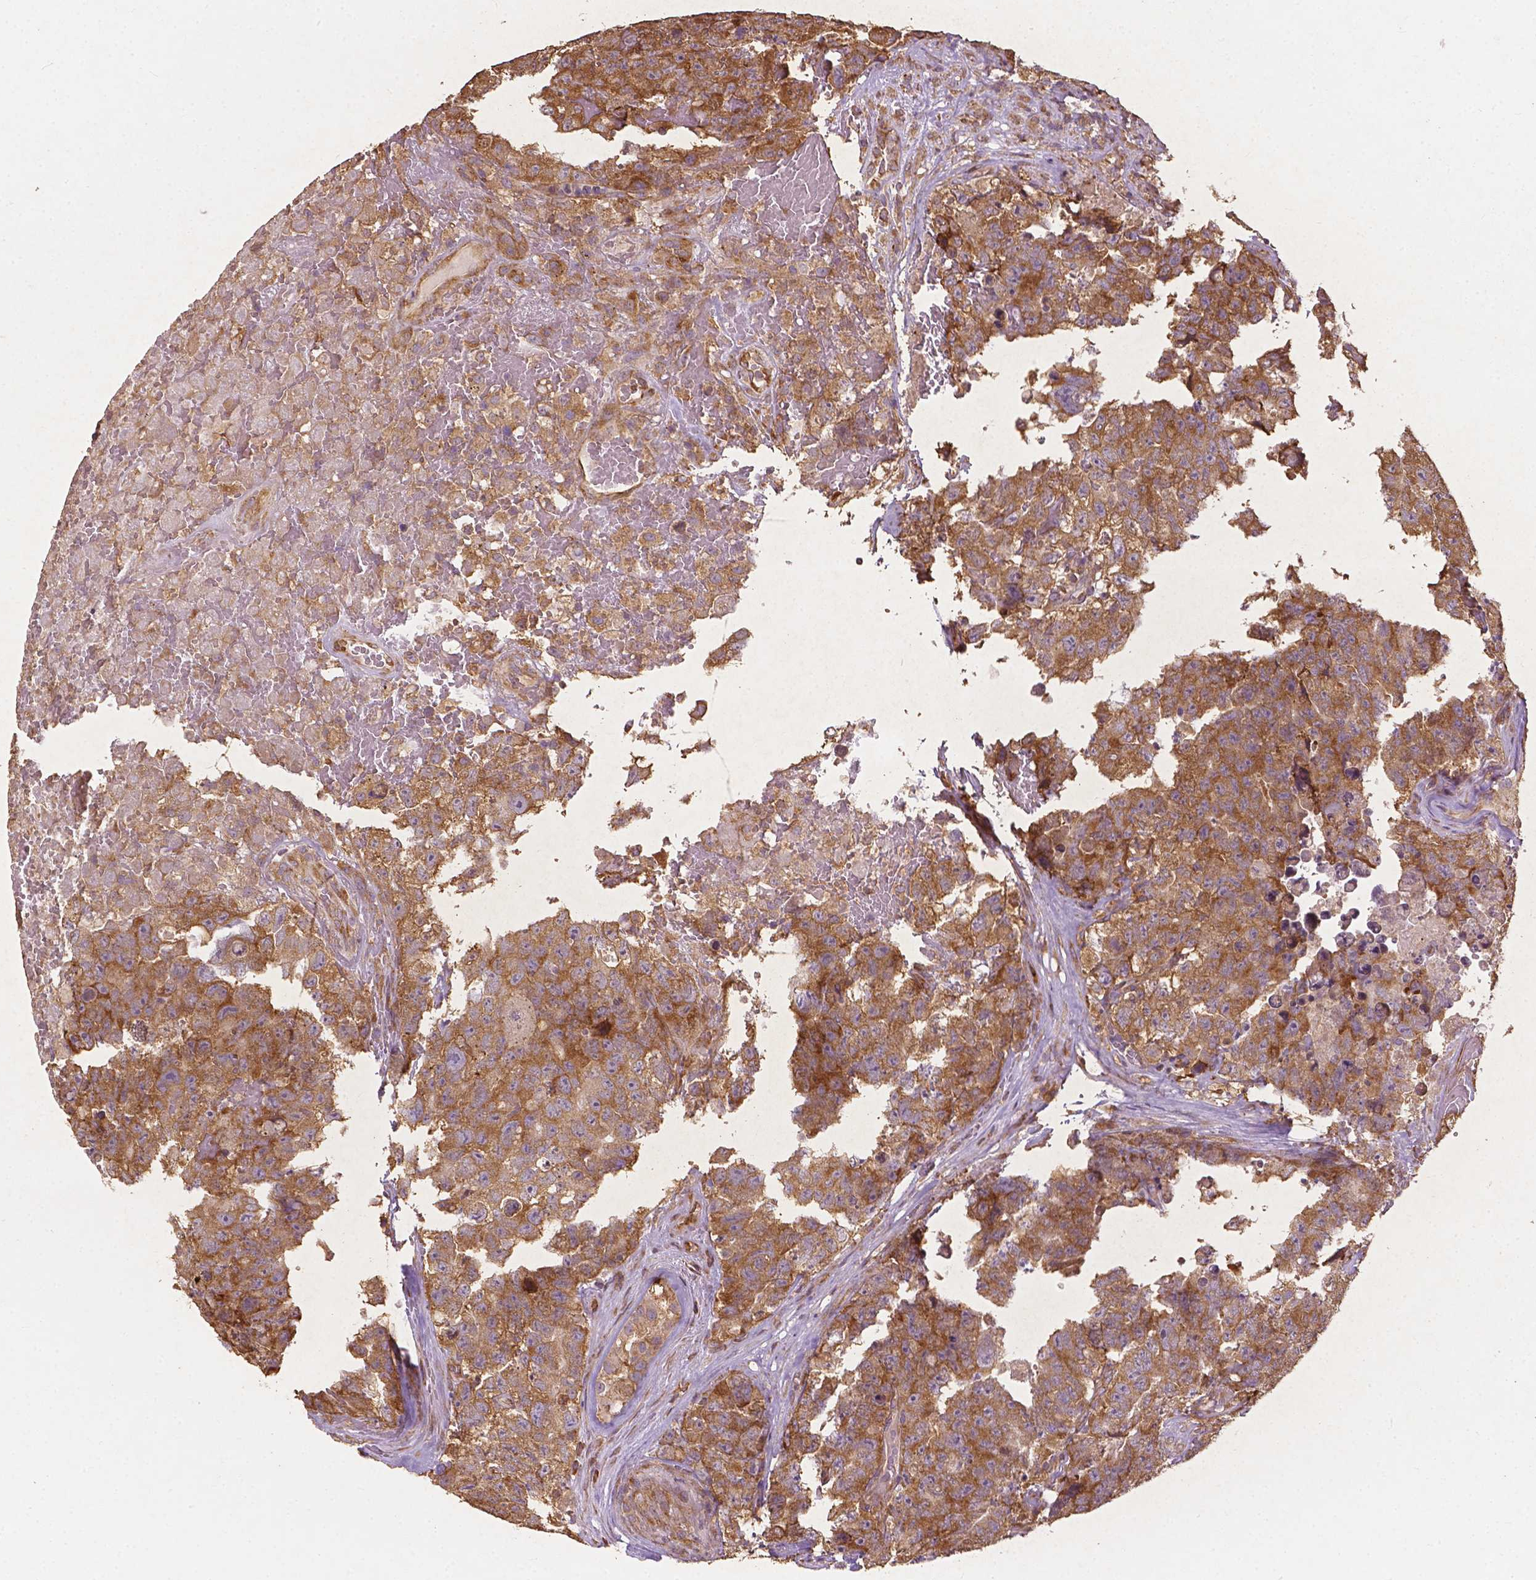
{"staining": {"intensity": "moderate", "quantity": ">75%", "location": "cytoplasmic/membranous"}, "tissue": "testis cancer", "cell_type": "Tumor cells", "image_type": "cancer", "snomed": [{"axis": "morphology", "description": "Carcinoma, Embryonal, NOS"}, {"axis": "topography", "description": "Testis"}], "caption": "An image of embryonal carcinoma (testis) stained for a protein shows moderate cytoplasmic/membranous brown staining in tumor cells.", "gene": "G3BP1", "patient": {"sex": "male", "age": 18}}